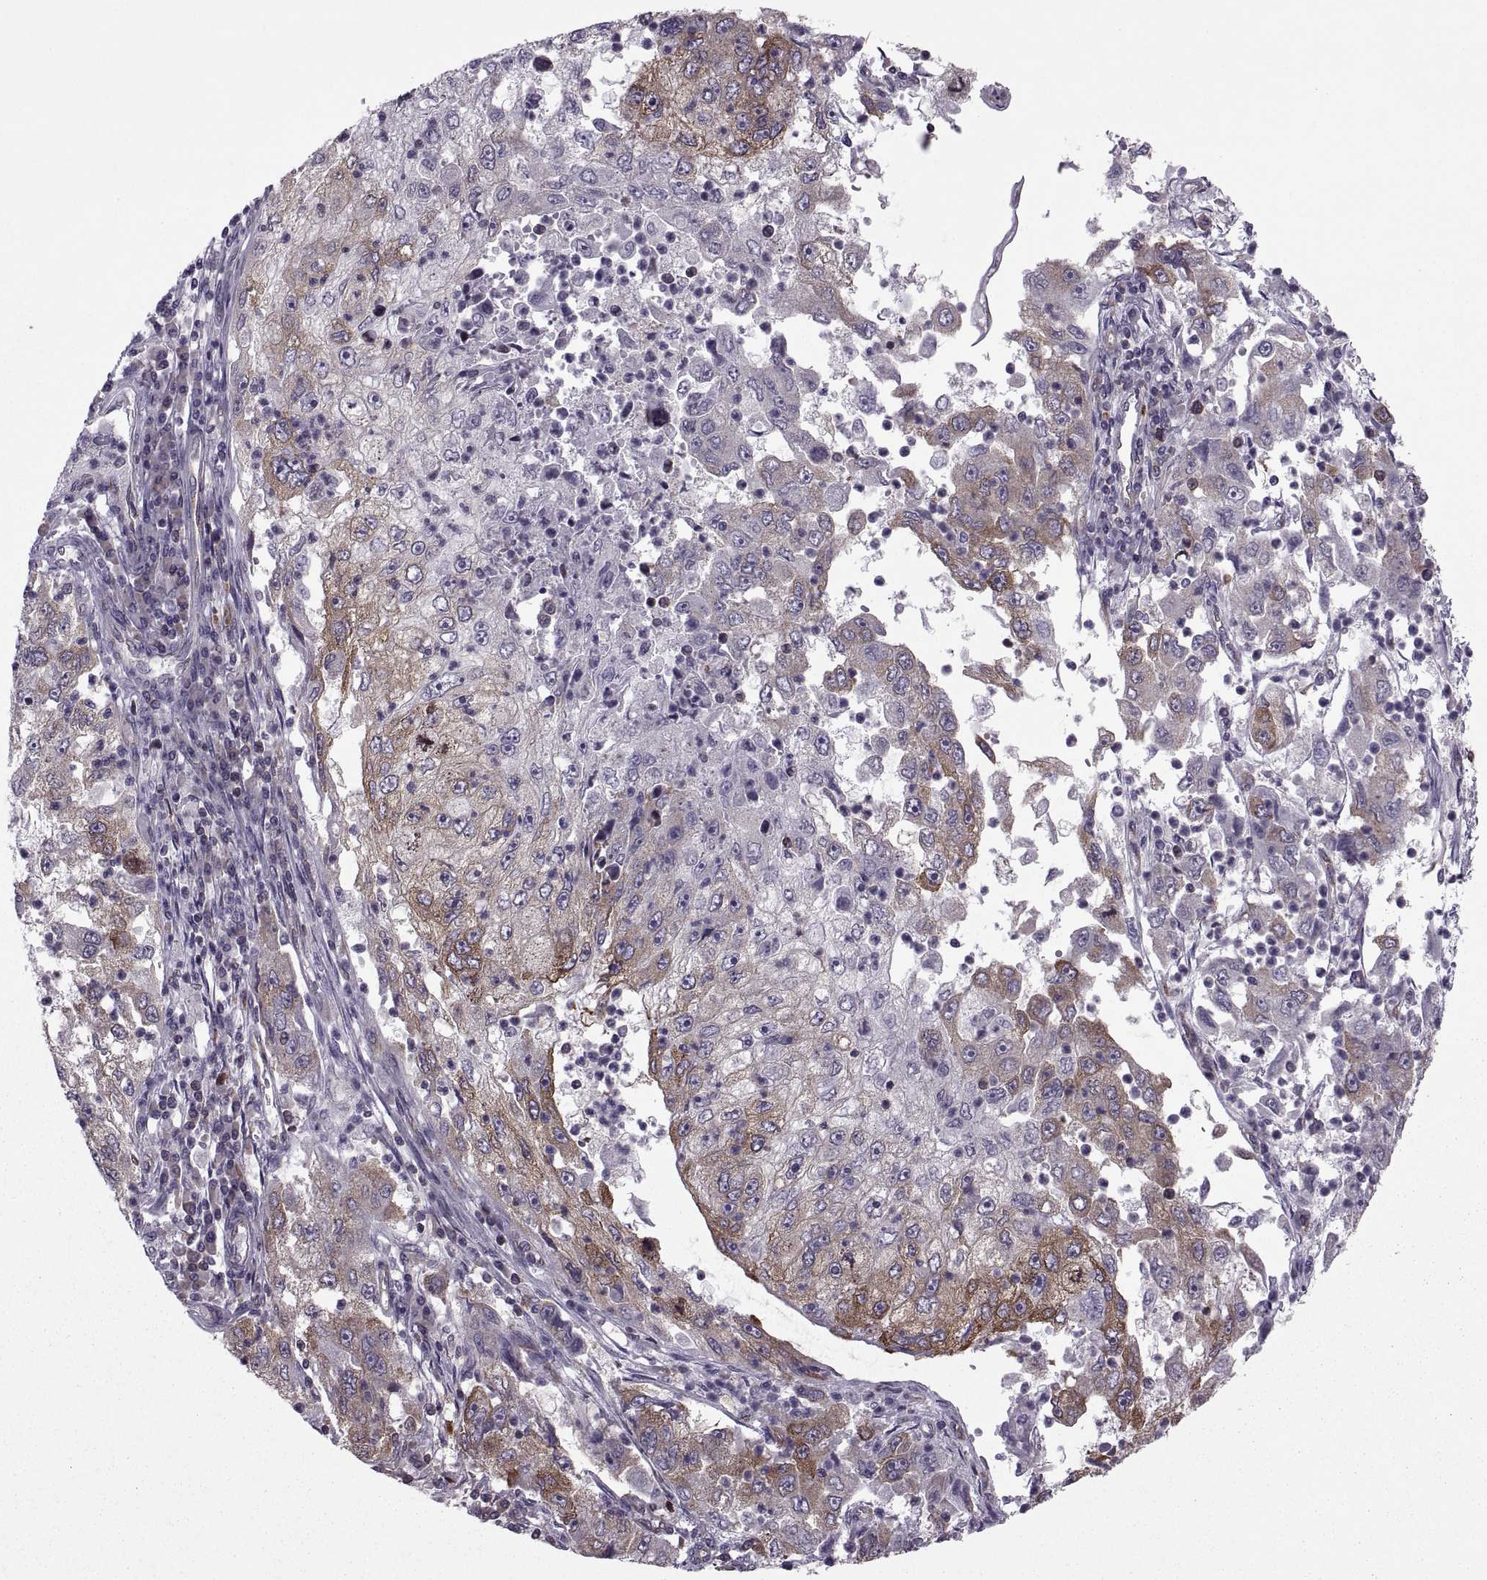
{"staining": {"intensity": "moderate", "quantity": "<25%", "location": "cytoplasmic/membranous"}, "tissue": "cervical cancer", "cell_type": "Tumor cells", "image_type": "cancer", "snomed": [{"axis": "morphology", "description": "Squamous cell carcinoma, NOS"}, {"axis": "topography", "description": "Cervix"}], "caption": "High-magnification brightfield microscopy of cervical cancer stained with DAB (3,3'-diaminobenzidine) (brown) and counterstained with hematoxylin (blue). tumor cells exhibit moderate cytoplasmic/membranous staining is seen in about<25% of cells.", "gene": "PABPC1", "patient": {"sex": "female", "age": 36}}